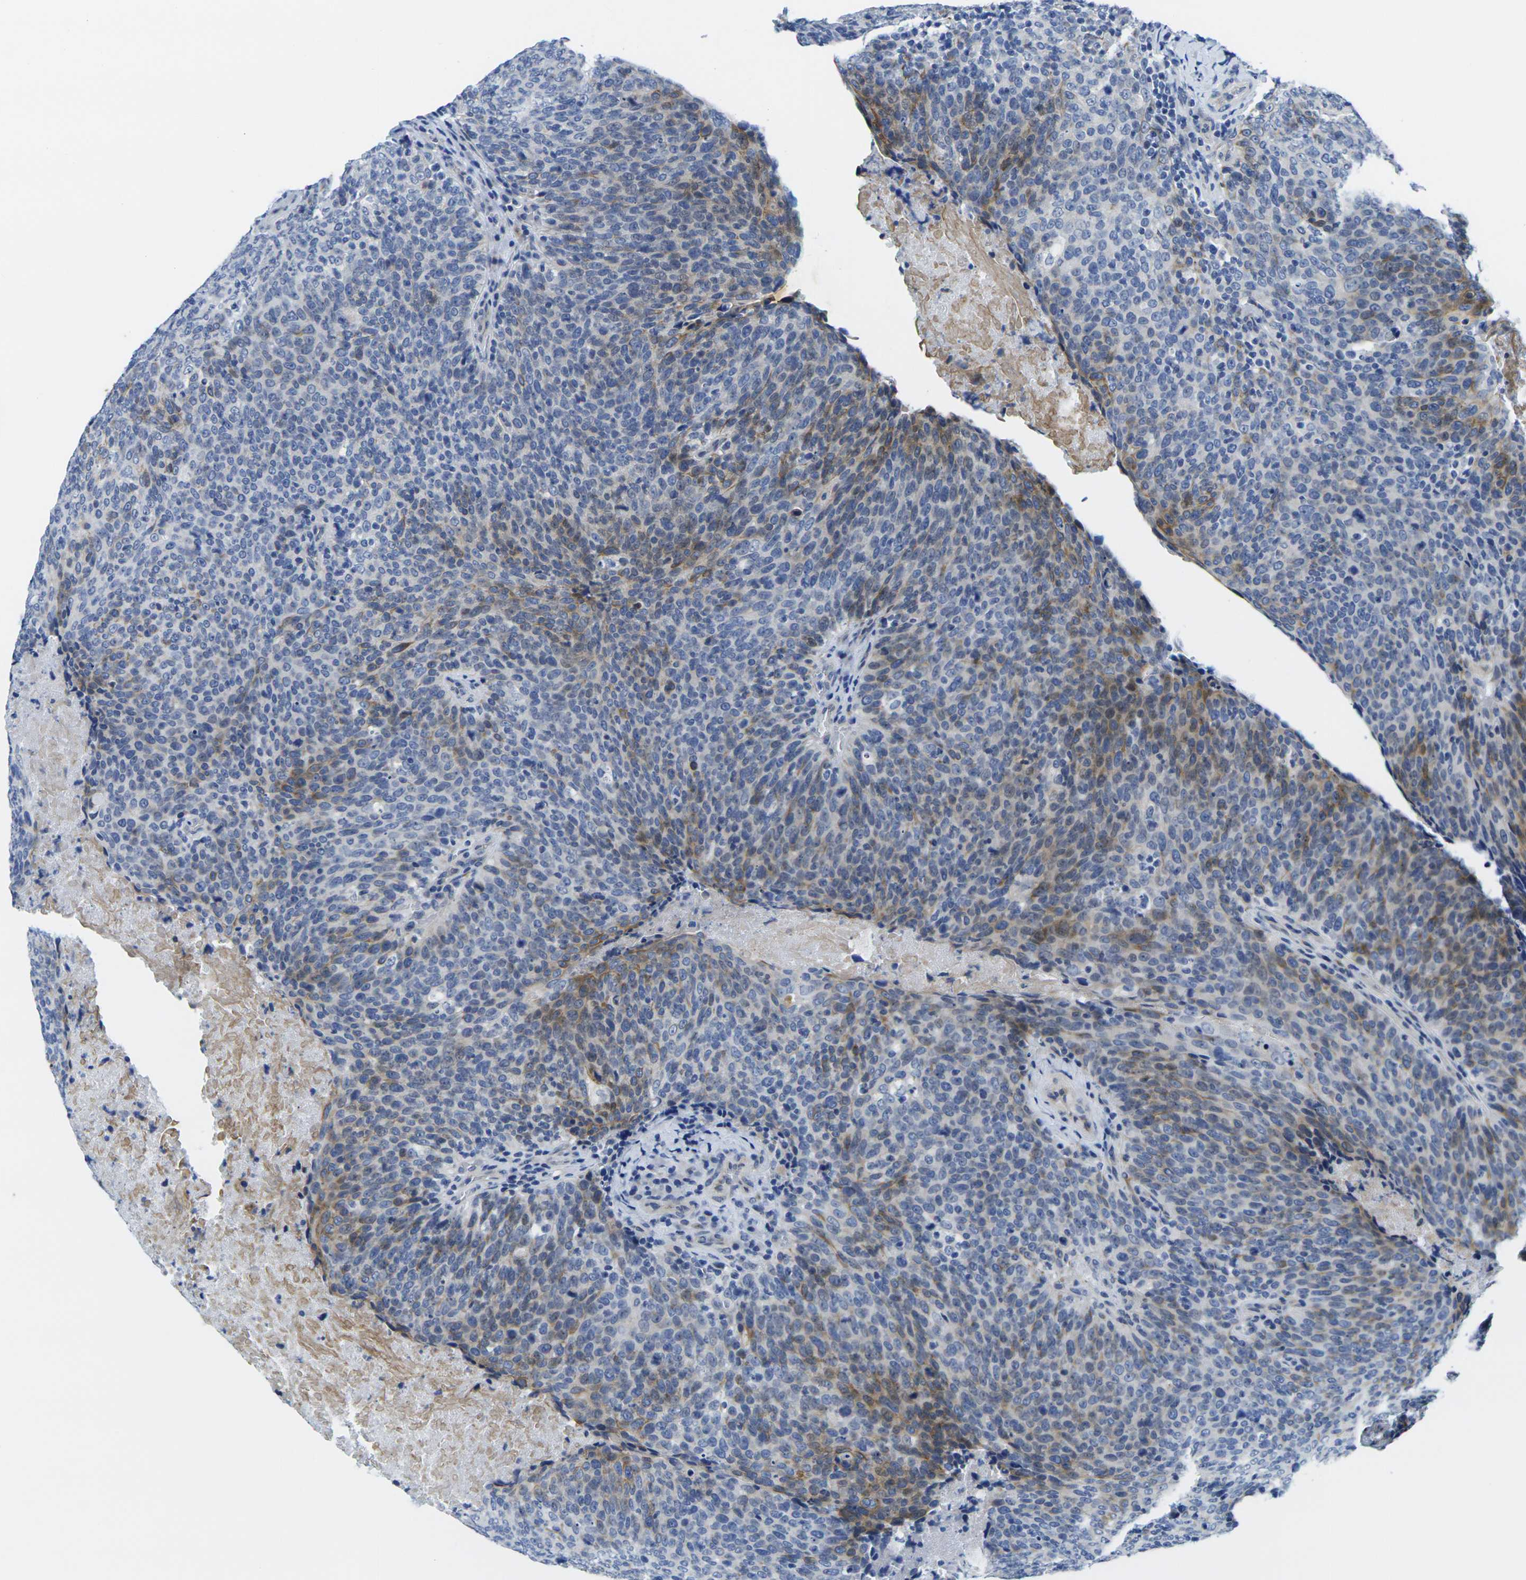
{"staining": {"intensity": "moderate", "quantity": "25%-75%", "location": "cytoplasmic/membranous"}, "tissue": "head and neck cancer", "cell_type": "Tumor cells", "image_type": "cancer", "snomed": [{"axis": "morphology", "description": "Squamous cell carcinoma, NOS"}, {"axis": "morphology", "description": "Squamous cell carcinoma, metastatic, NOS"}, {"axis": "topography", "description": "Lymph node"}, {"axis": "topography", "description": "Head-Neck"}], "caption": "The image reveals immunohistochemical staining of head and neck cancer (metastatic squamous cell carcinoma). There is moderate cytoplasmic/membranous staining is appreciated in about 25%-75% of tumor cells.", "gene": "CRK", "patient": {"sex": "male", "age": 62}}